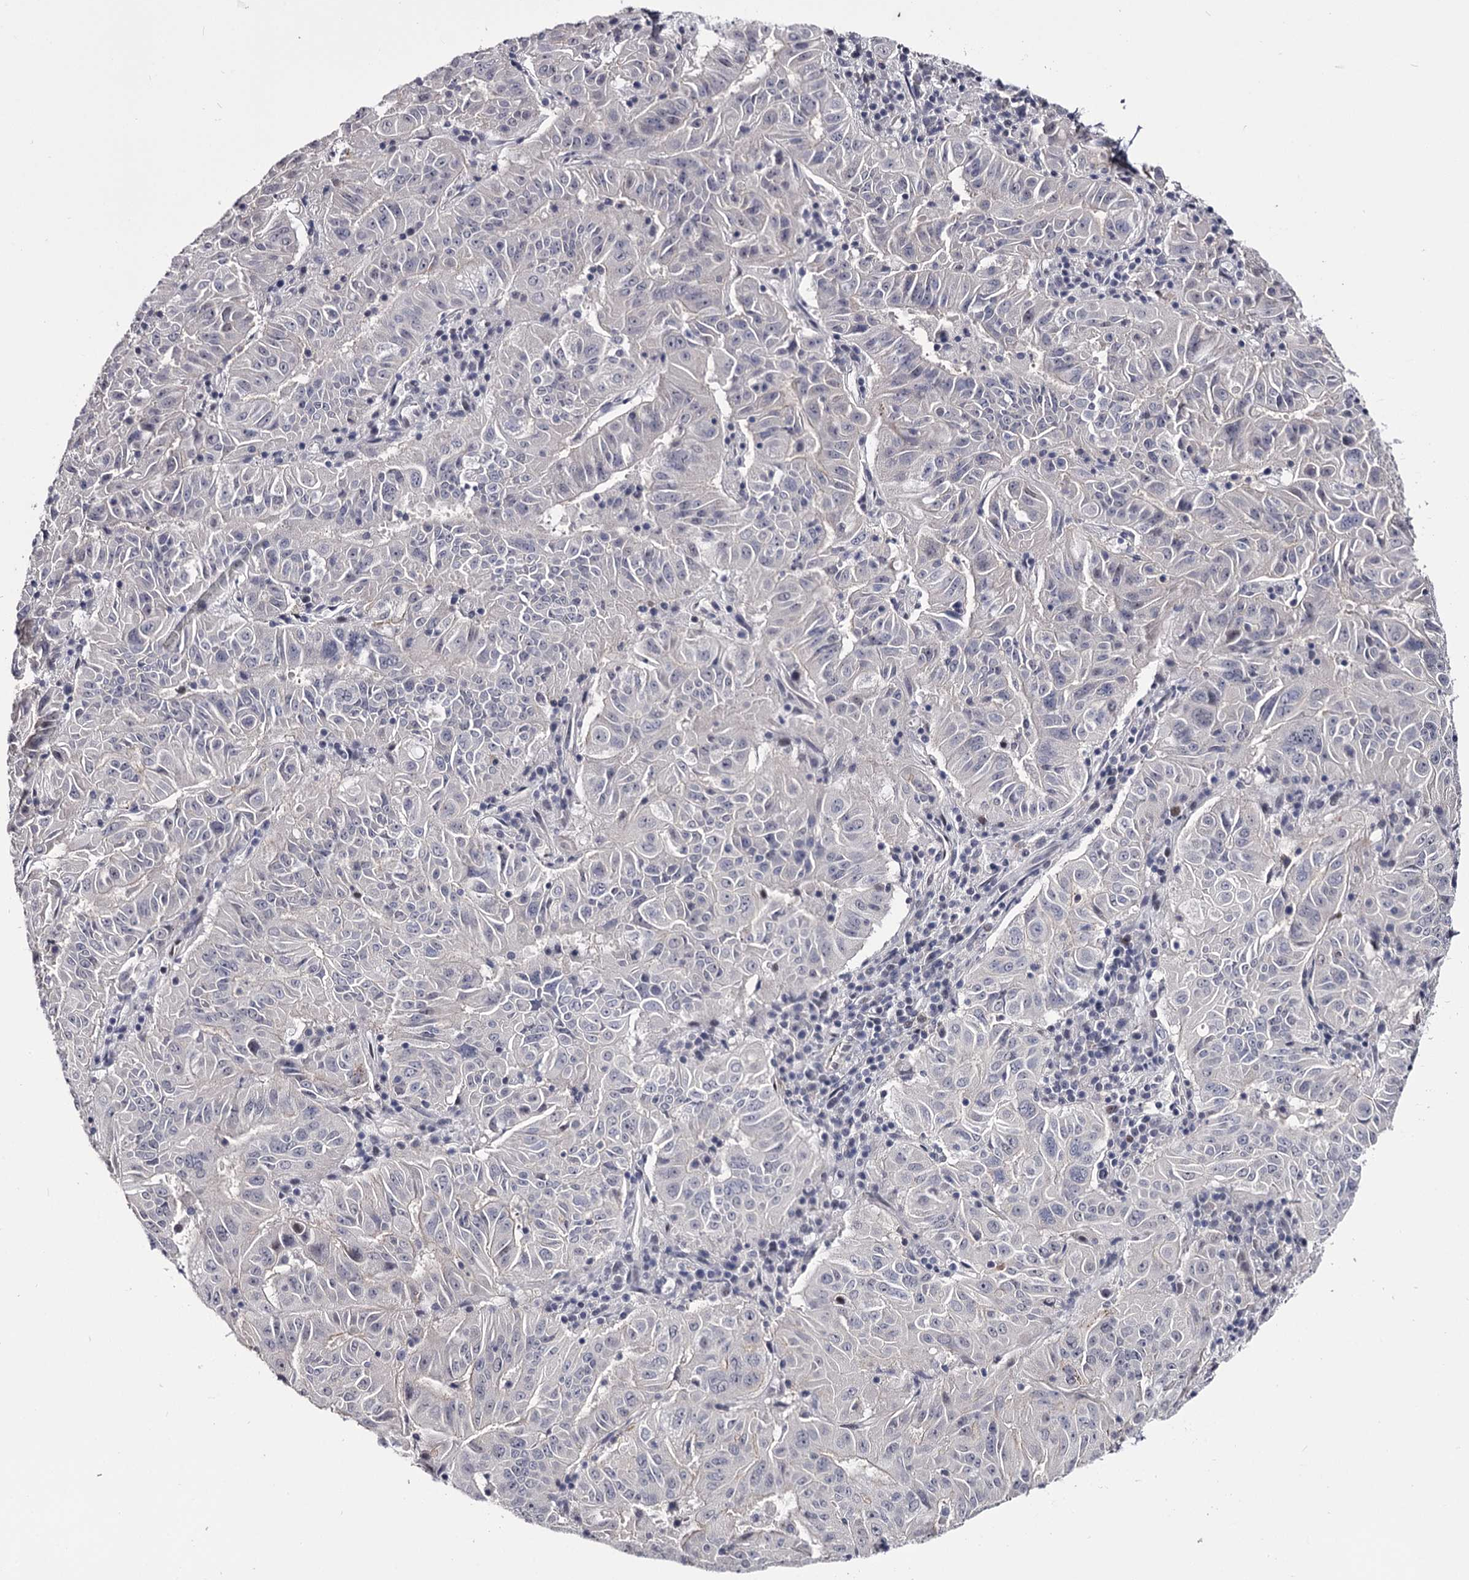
{"staining": {"intensity": "negative", "quantity": "none", "location": "none"}, "tissue": "pancreatic cancer", "cell_type": "Tumor cells", "image_type": "cancer", "snomed": [{"axis": "morphology", "description": "Adenocarcinoma, NOS"}, {"axis": "topography", "description": "Pancreas"}], "caption": "High magnification brightfield microscopy of adenocarcinoma (pancreatic) stained with DAB (brown) and counterstained with hematoxylin (blue): tumor cells show no significant positivity.", "gene": "OVOL2", "patient": {"sex": "male", "age": 63}}